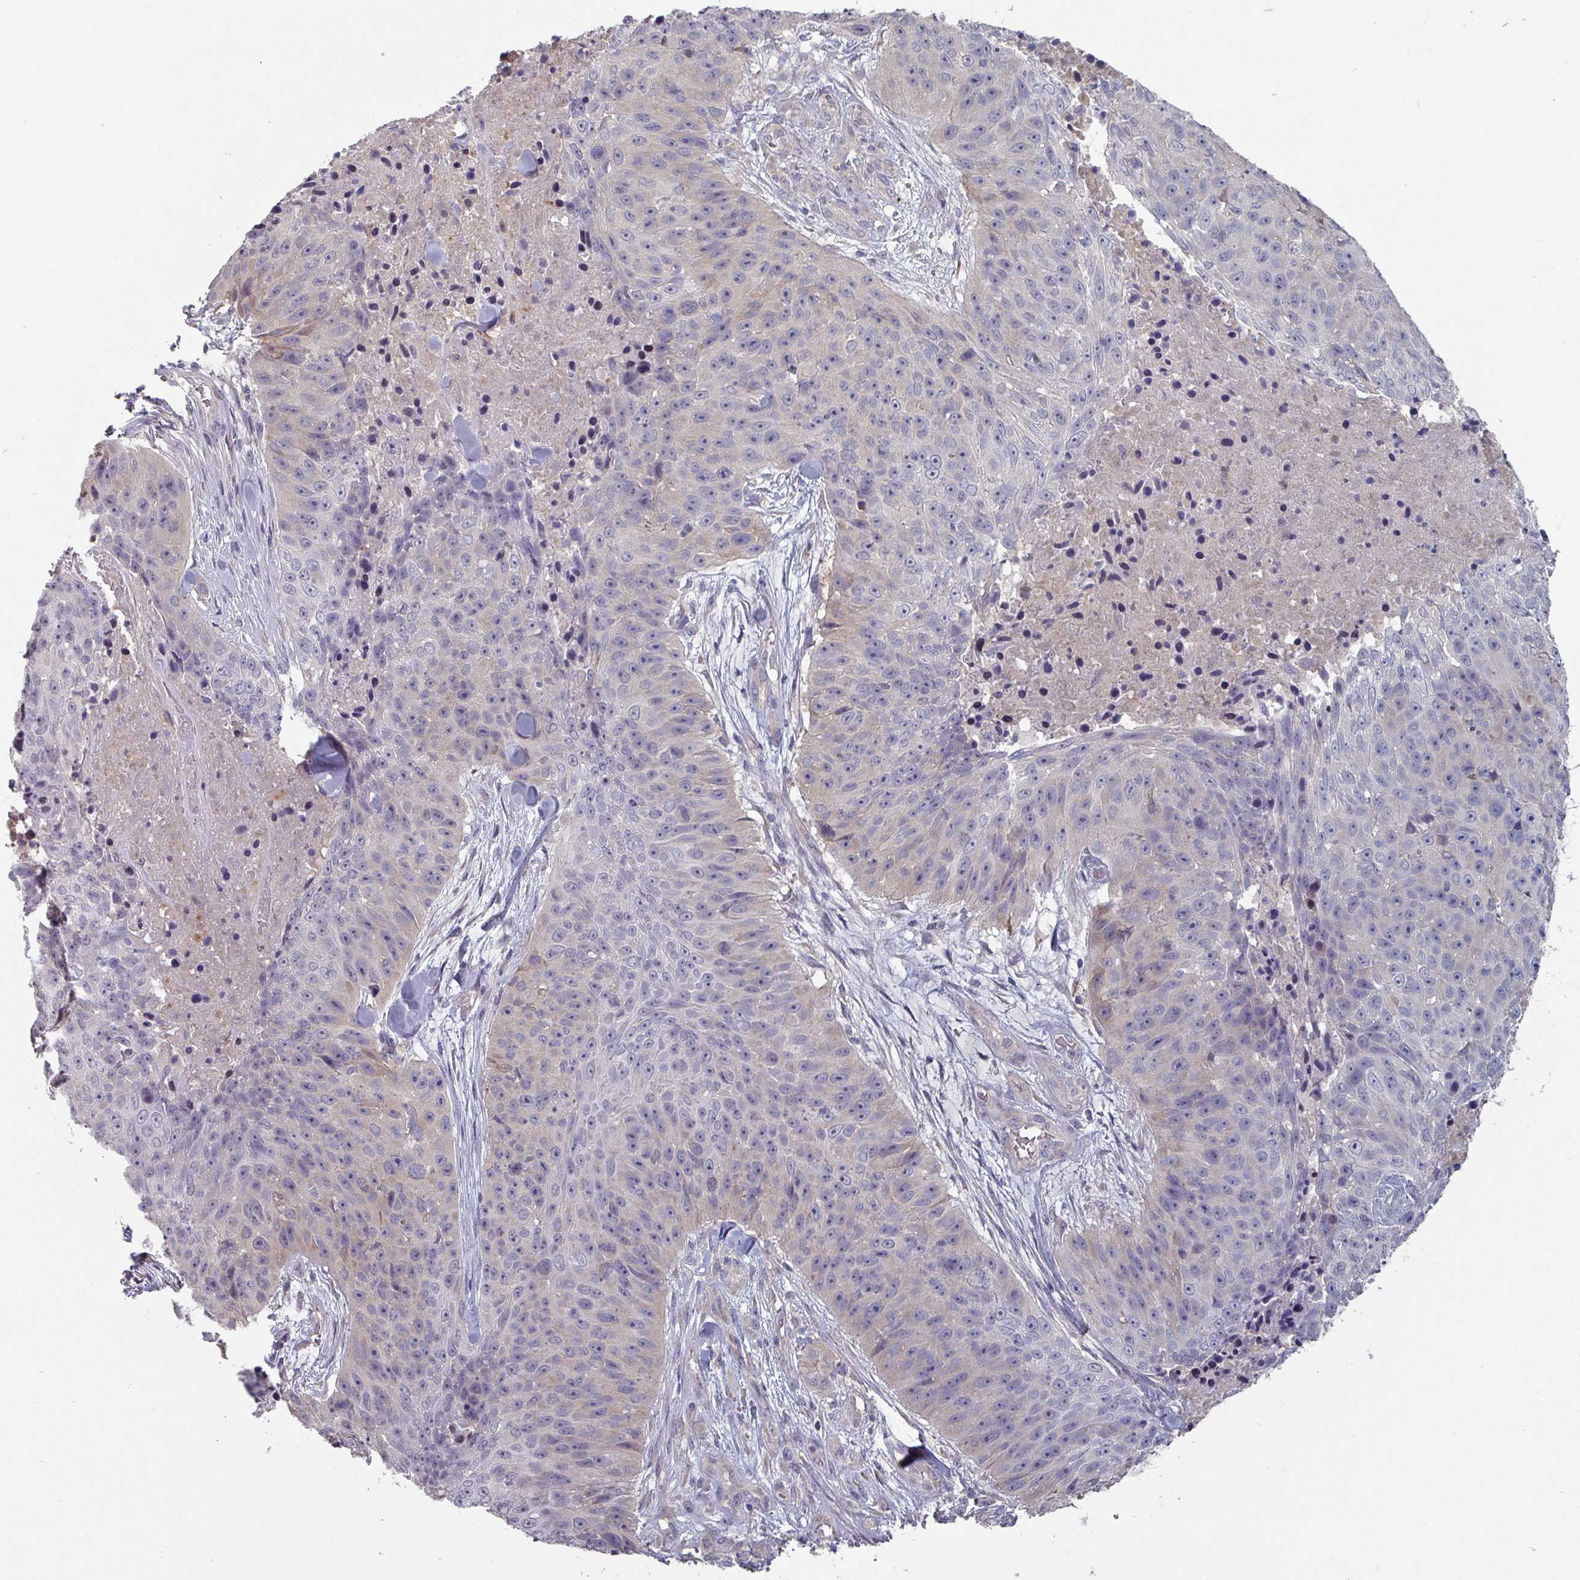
{"staining": {"intensity": "negative", "quantity": "none", "location": "none"}, "tissue": "skin cancer", "cell_type": "Tumor cells", "image_type": "cancer", "snomed": [{"axis": "morphology", "description": "Squamous cell carcinoma, NOS"}, {"axis": "topography", "description": "Skin"}], "caption": "Tumor cells are negative for protein expression in human skin cancer (squamous cell carcinoma). The staining is performed using DAB (3,3'-diaminobenzidine) brown chromogen with nuclei counter-stained in using hematoxylin.", "gene": "PRAMEF8", "patient": {"sex": "female", "age": 87}}